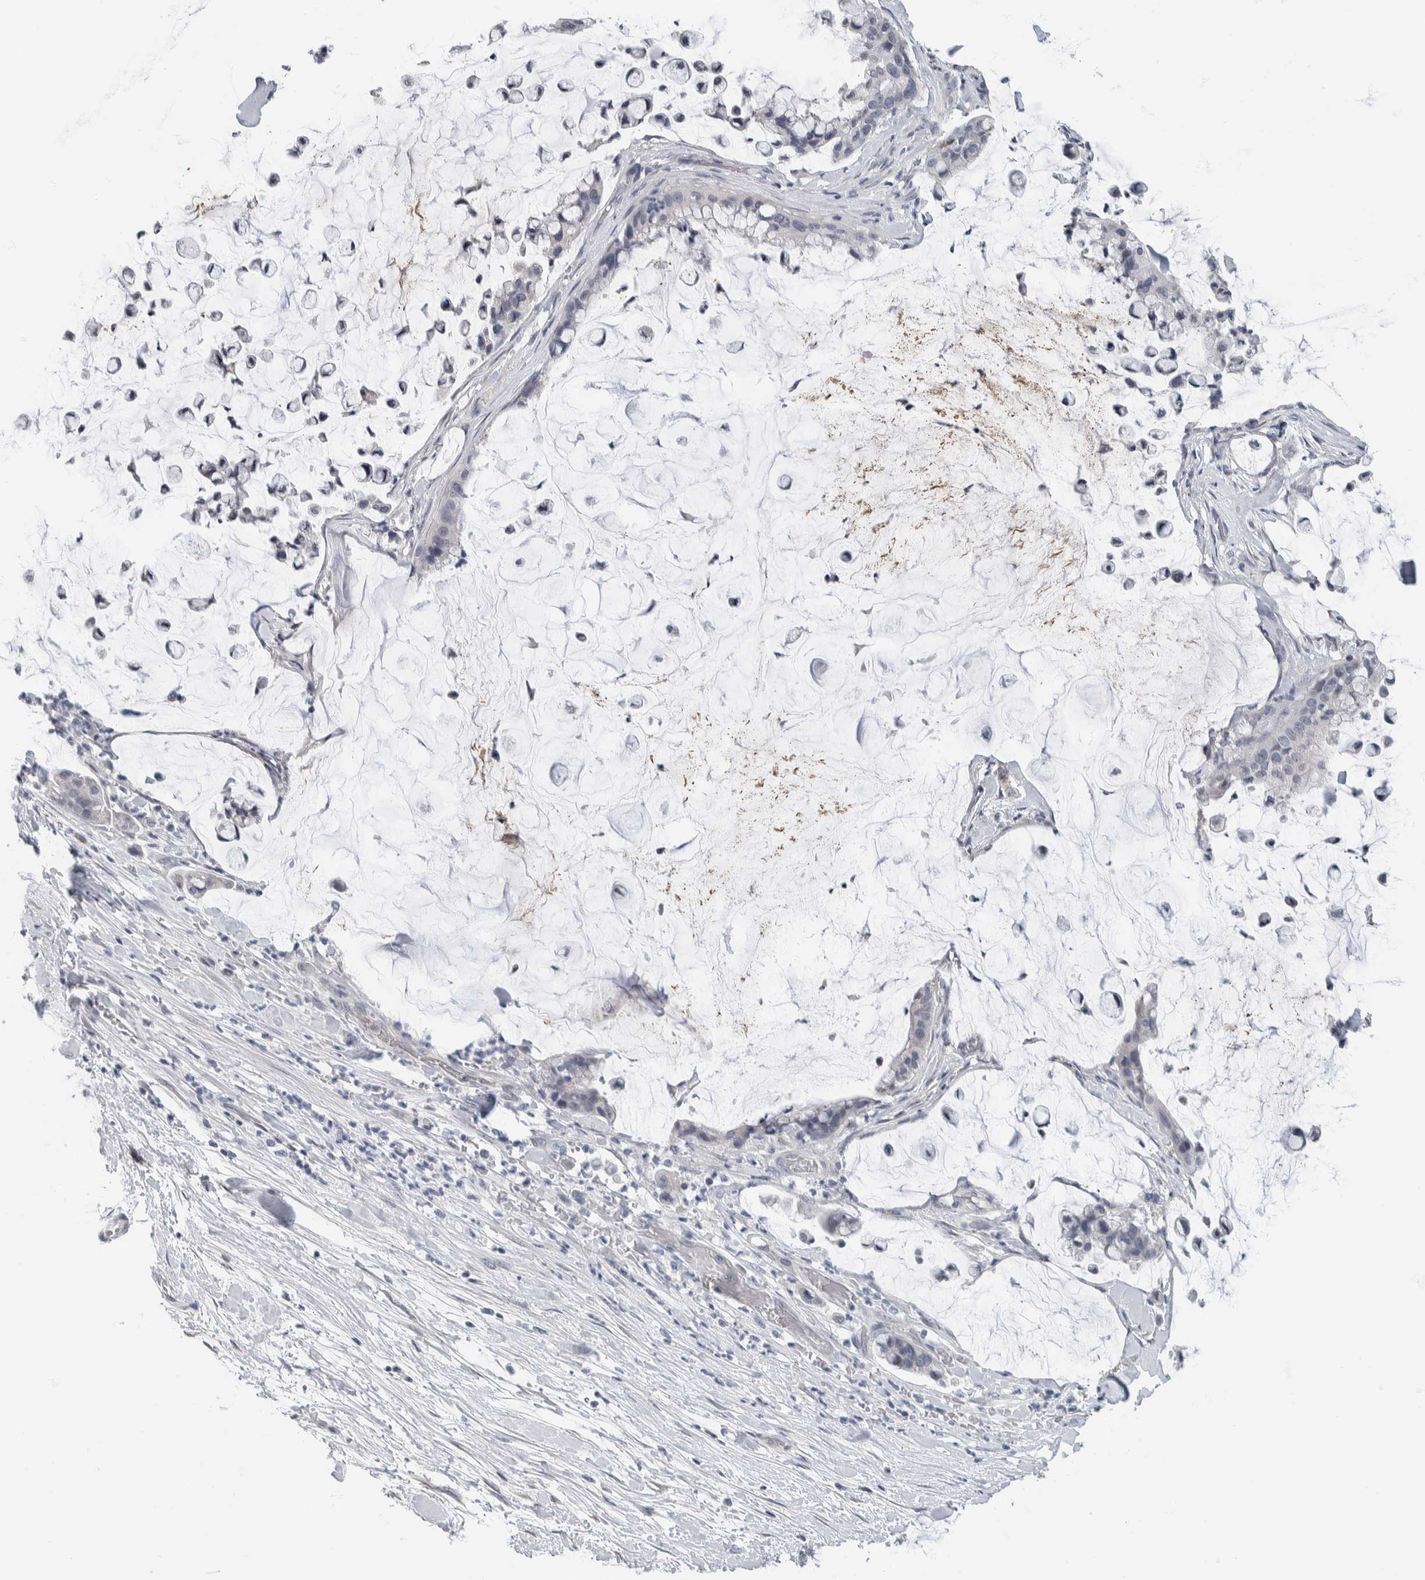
{"staining": {"intensity": "negative", "quantity": "none", "location": "none"}, "tissue": "pancreatic cancer", "cell_type": "Tumor cells", "image_type": "cancer", "snomed": [{"axis": "morphology", "description": "Adenocarcinoma, NOS"}, {"axis": "topography", "description": "Pancreas"}], "caption": "Pancreatic adenocarcinoma stained for a protein using IHC reveals no staining tumor cells.", "gene": "NEFM", "patient": {"sex": "male", "age": 41}}